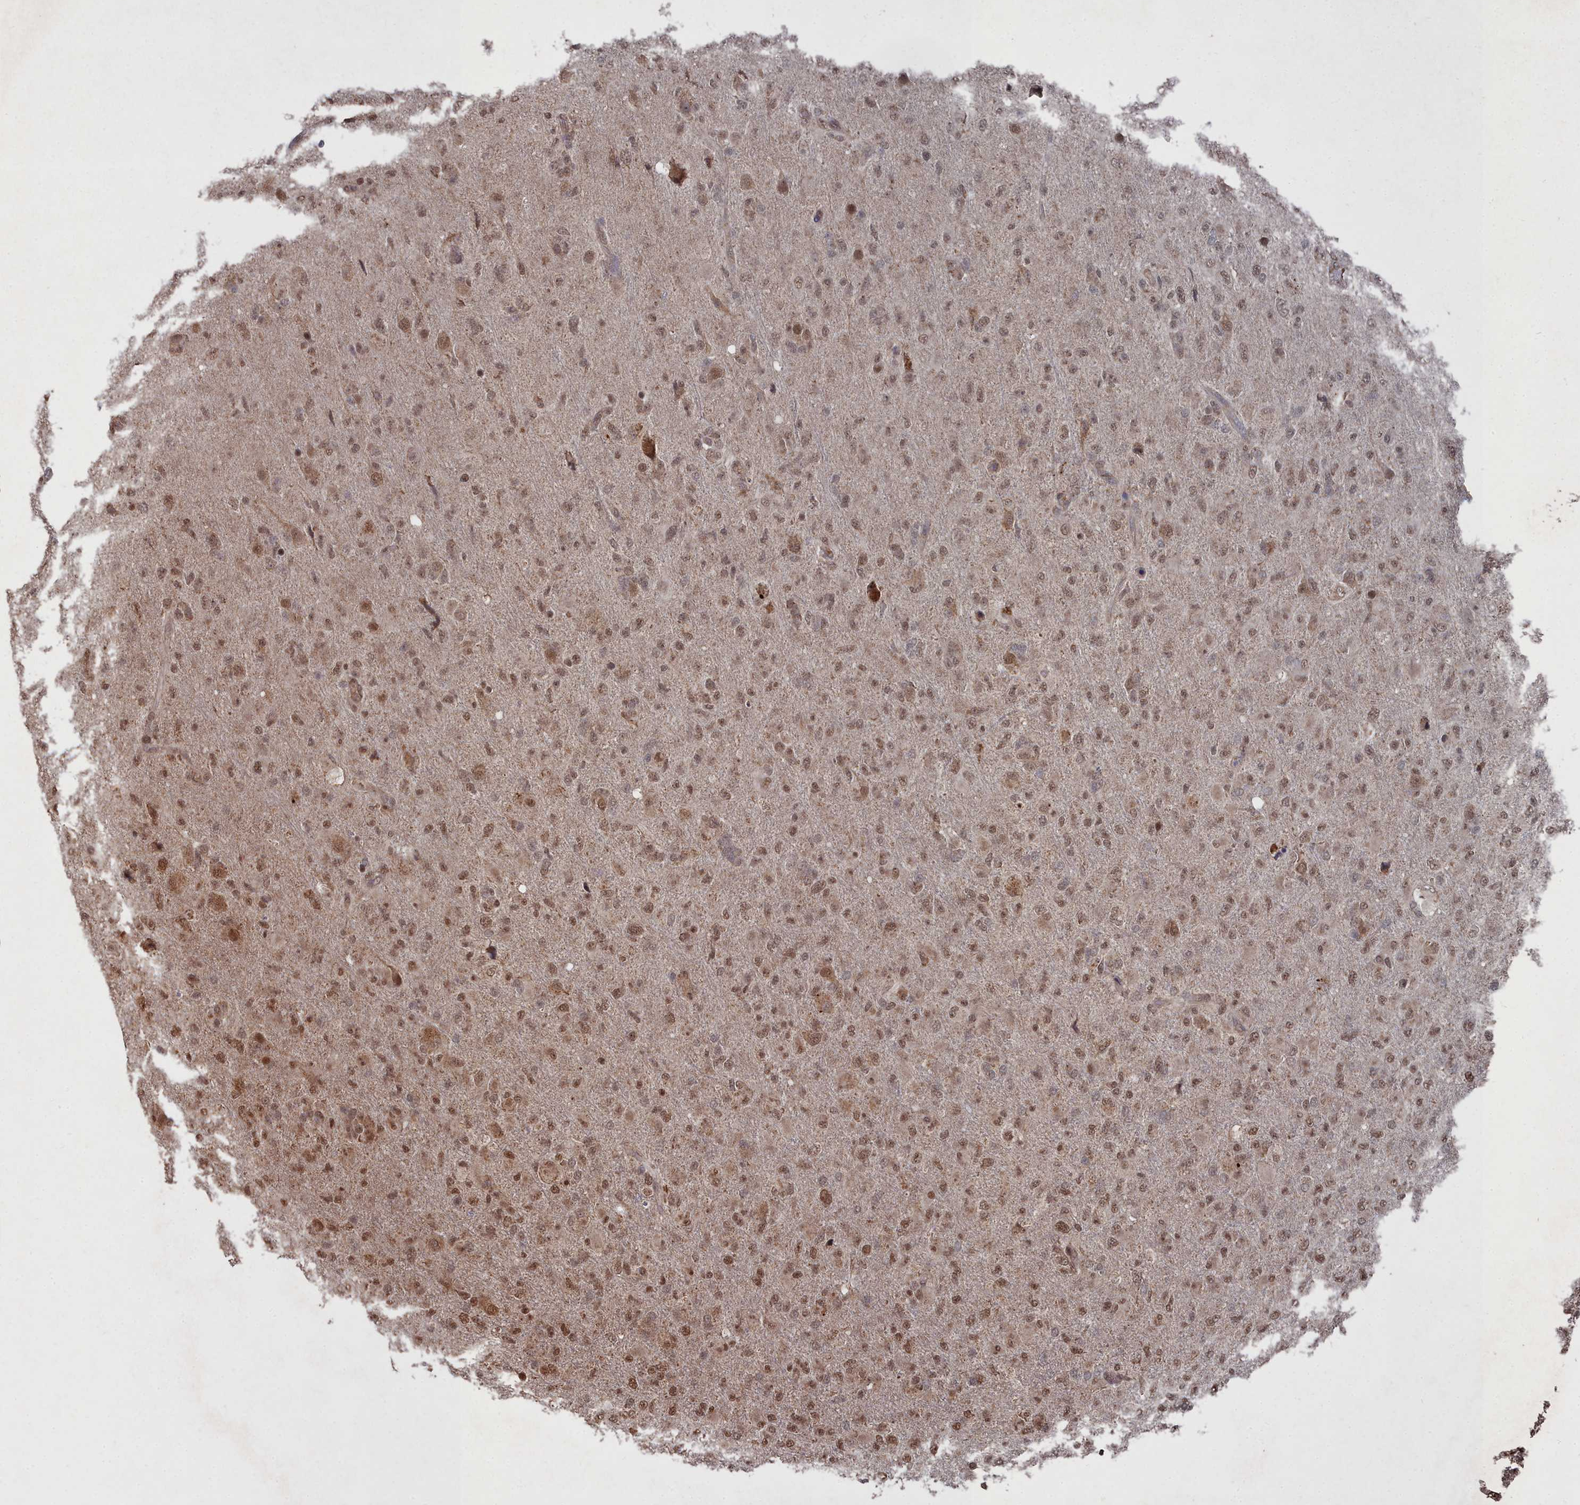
{"staining": {"intensity": "moderate", "quantity": "25%-75%", "location": "cytoplasmic/membranous,nuclear"}, "tissue": "glioma", "cell_type": "Tumor cells", "image_type": "cancer", "snomed": [{"axis": "morphology", "description": "Glioma, malignant, Low grade"}, {"axis": "topography", "description": "Brain"}], "caption": "An immunohistochemistry (IHC) photomicrograph of tumor tissue is shown. Protein staining in brown highlights moderate cytoplasmic/membranous and nuclear positivity in malignant low-grade glioma within tumor cells. (brown staining indicates protein expression, while blue staining denotes nuclei).", "gene": "CCNP", "patient": {"sex": "male", "age": 65}}